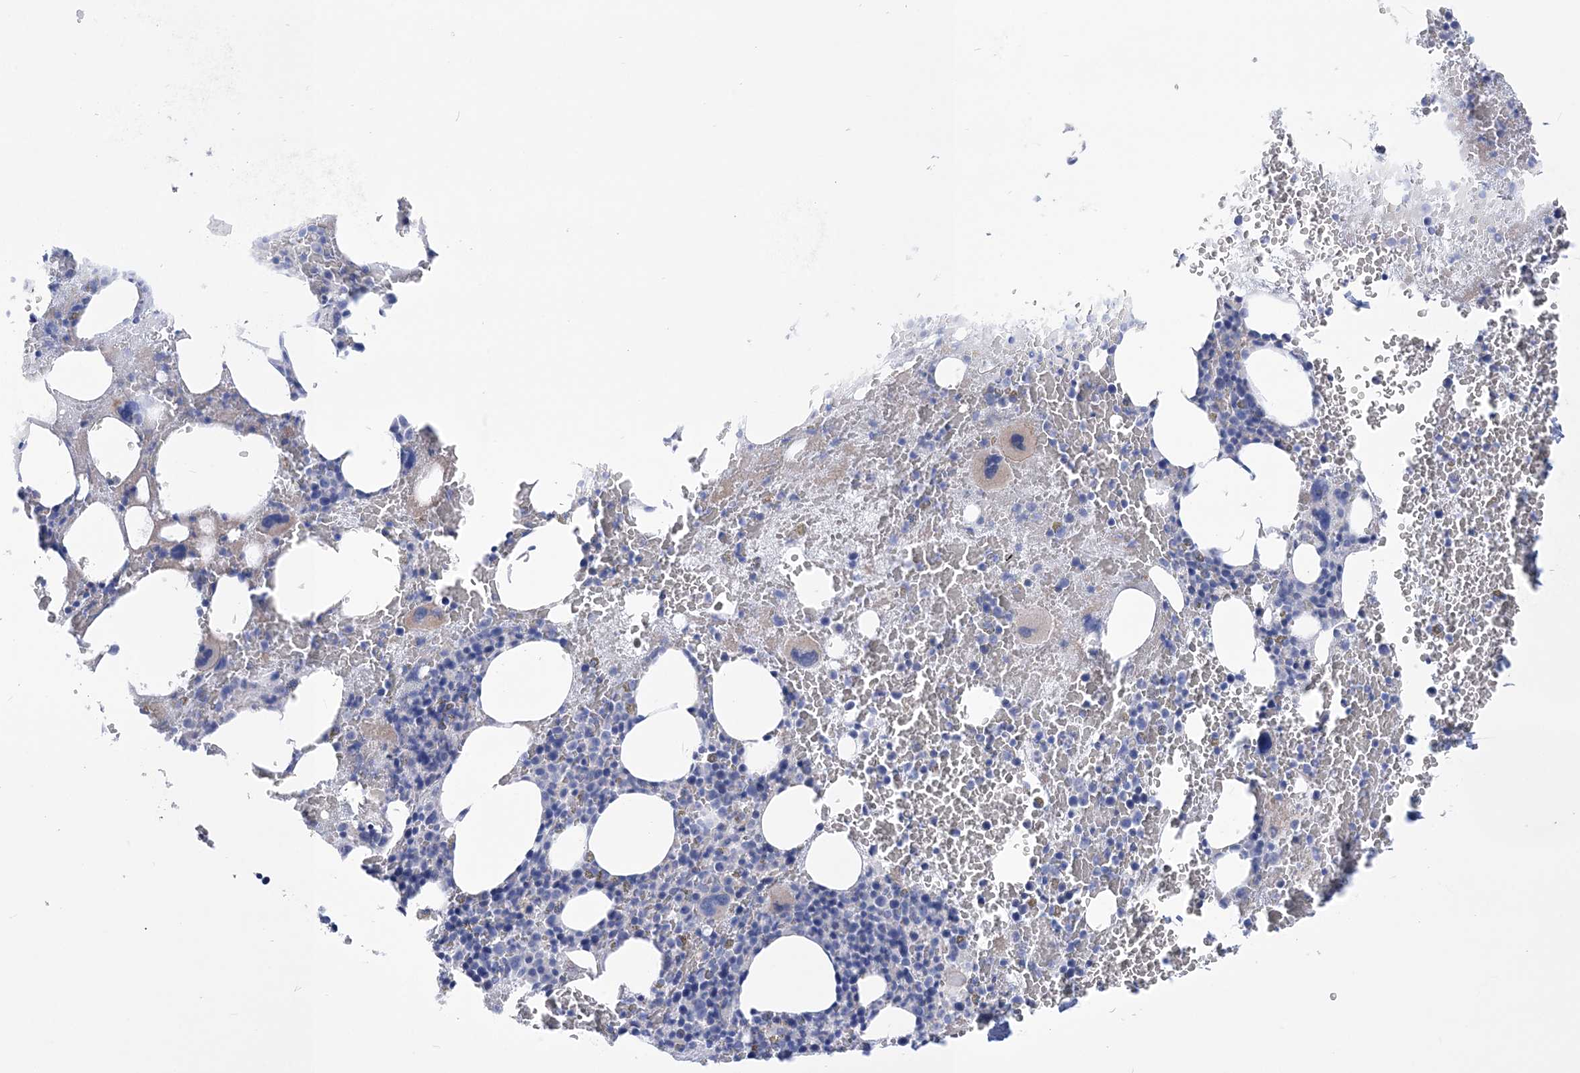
{"staining": {"intensity": "negative", "quantity": "none", "location": "none"}, "tissue": "bone marrow", "cell_type": "Hematopoietic cells", "image_type": "normal", "snomed": [{"axis": "morphology", "description": "Normal tissue, NOS"}, {"axis": "topography", "description": "Bone marrow"}], "caption": "Immunohistochemistry image of benign bone marrow: human bone marrow stained with DAB demonstrates no significant protein expression in hematopoietic cells. (Brightfield microscopy of DAB IHC at high magnification).", "gene": "WDR74", "patient": {"sex": "male", "age": 36}}